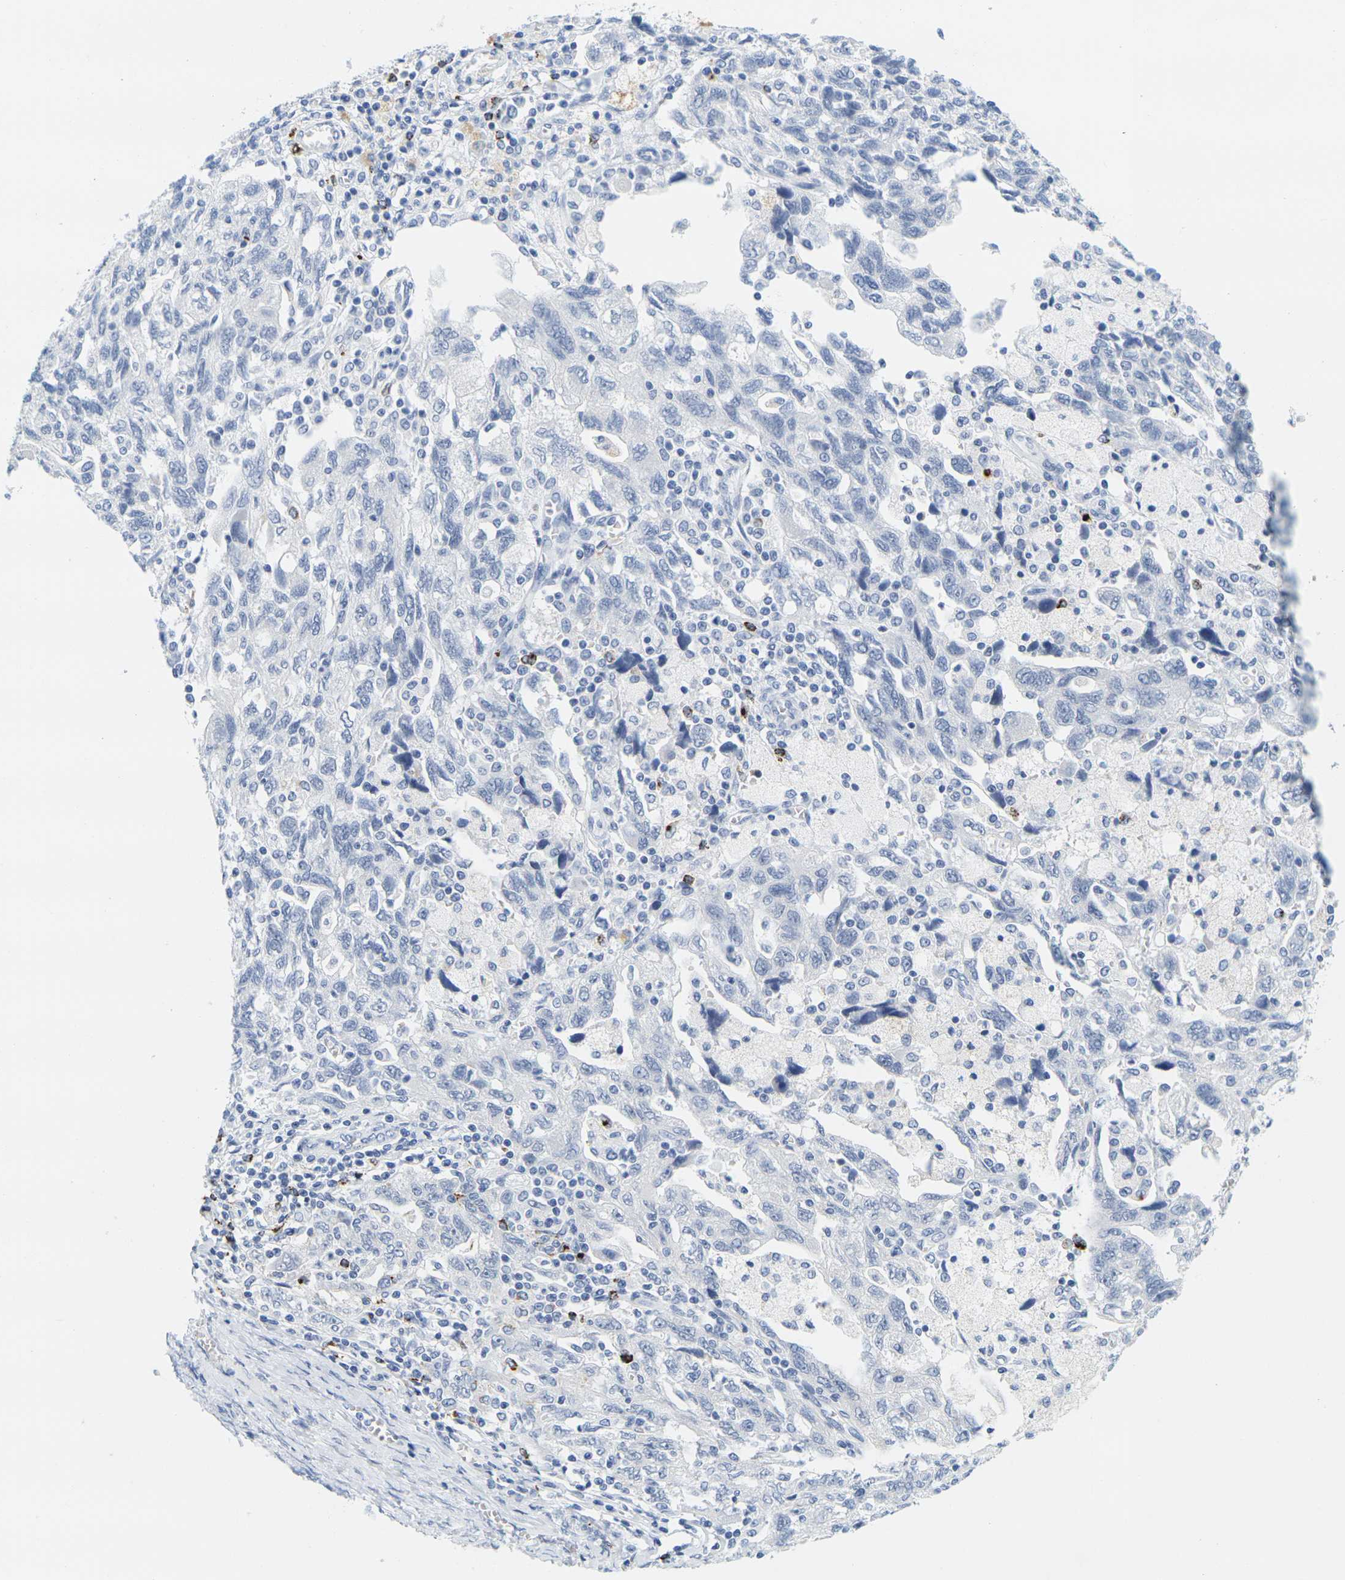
{"staining": {"intensity": "negative", "quantity": "none", "location": "none"}, "tissue": "ovarian cancer", "cell_type": "Tumor cells", "image_type": "cancer", "snomed": [{"axis": "morphology", "description": "Carcinoma, NOS"}, {"axis": "morphology", "description": "Cystadenocarcinoma, serous, NOS"}, {"axis": "topography", "description": "Ovary"}], "caption": "DAB immunohistochemical staining of ovarian cancer exhibits no significant staining in tumor cells. Brightfield microscopy of immunohistochemistry (IHC) stained with DAB (brown) and hematoxylin (blue), captured at high magnification.", "gene": "HLA-DOB", "patient": {"sex": "female", "age": 69}}